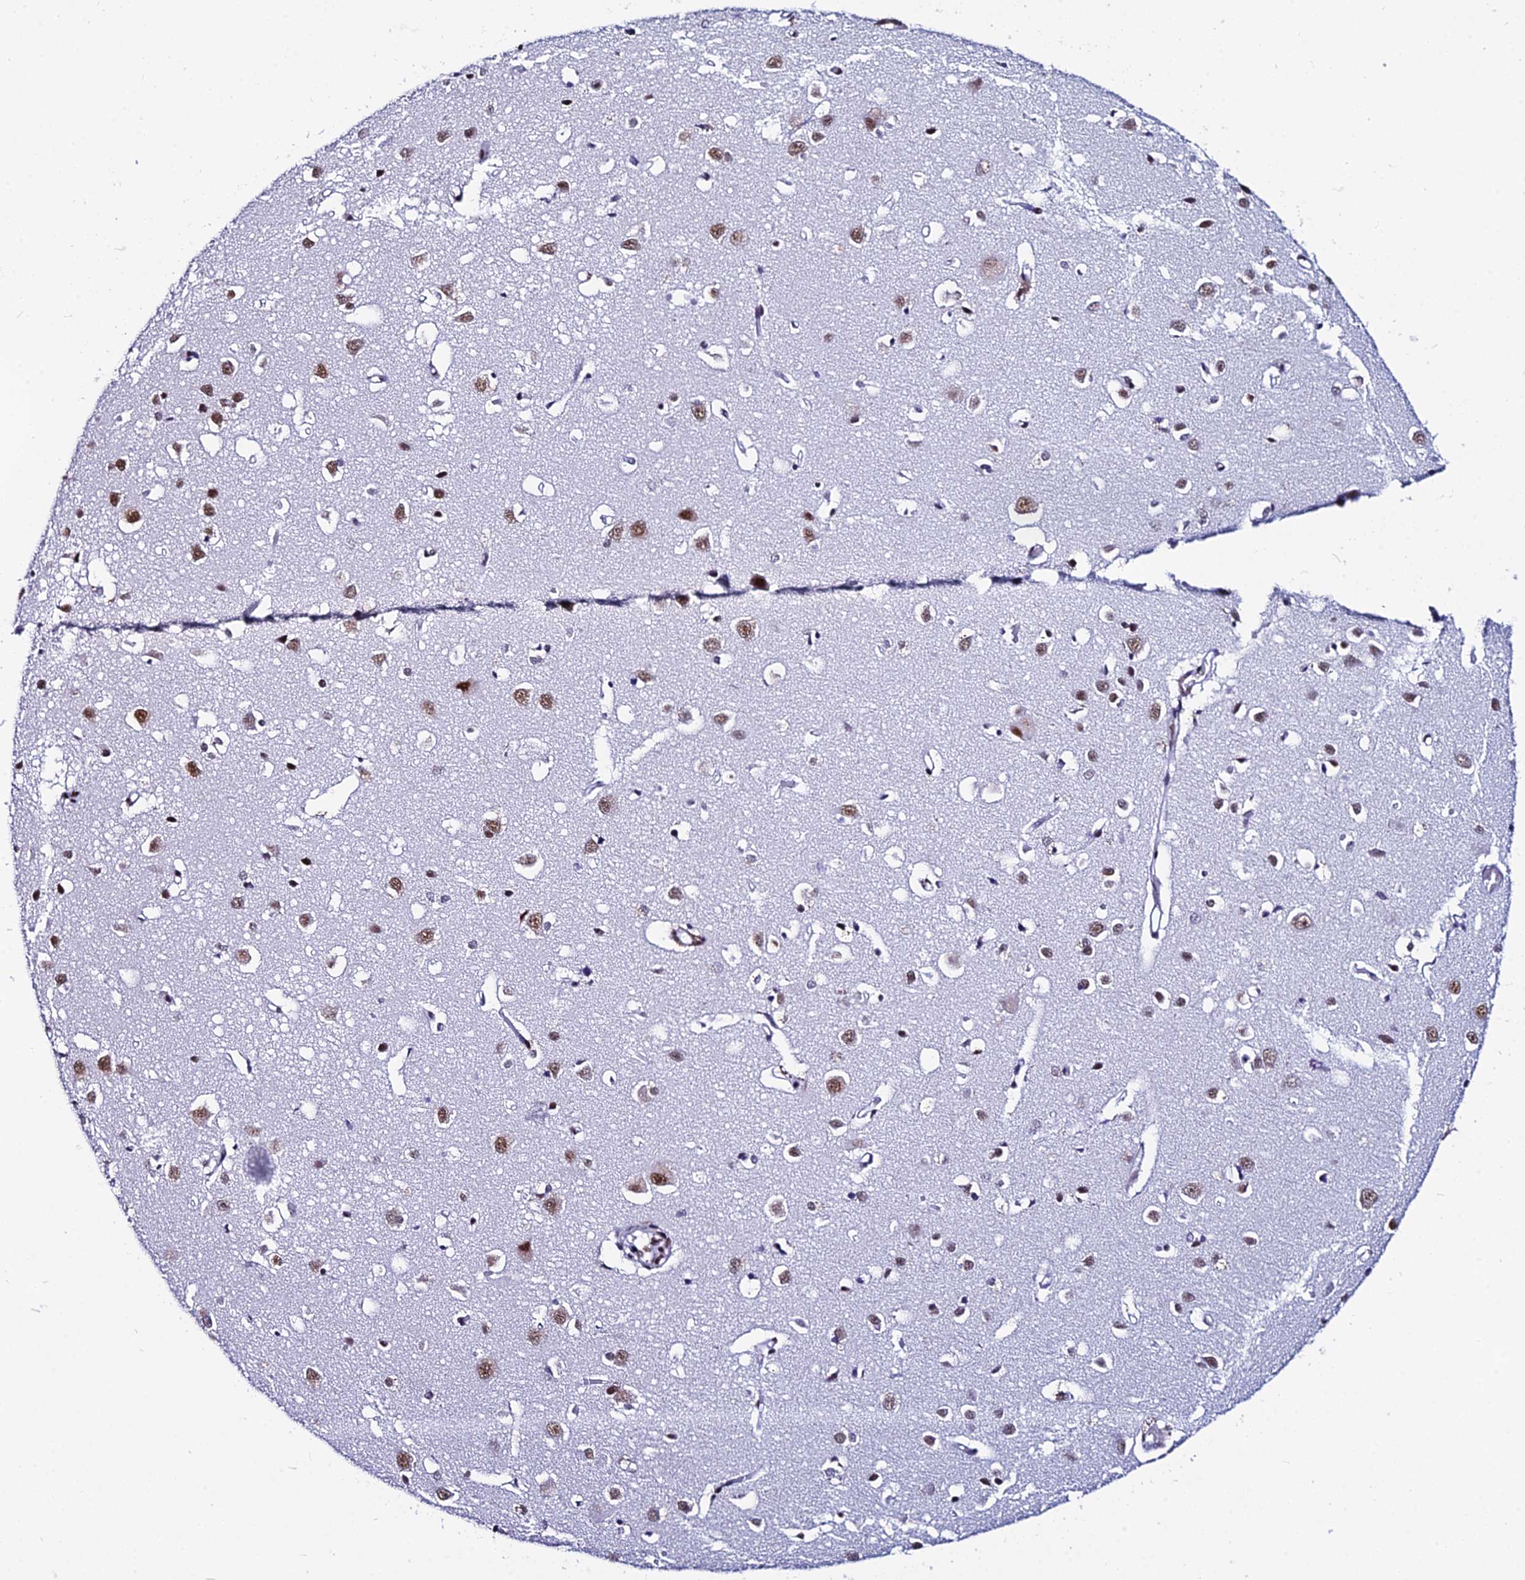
{"staining": {"intensity": "moderate", "quantity": "25%-75%", "location": "nuclear"}, "tissue": "cerebral cortex", "cell_type": "Endothelial cells", "image_type": "normal", "snomed": [{"axis": "morphology", "description": "Normal tissue, NOS"}, {"axis": "topography", "description": "Cerebral cortex"}], "caption": "The histopathology image reveals a brown stain indicating the presence of a protein in the nuclear of endothelial cells in cerebral cortex. Nuclei are stained in blue.", "gene": "HNRNPH1", "patient": {"sex": "female", "age": 64}}